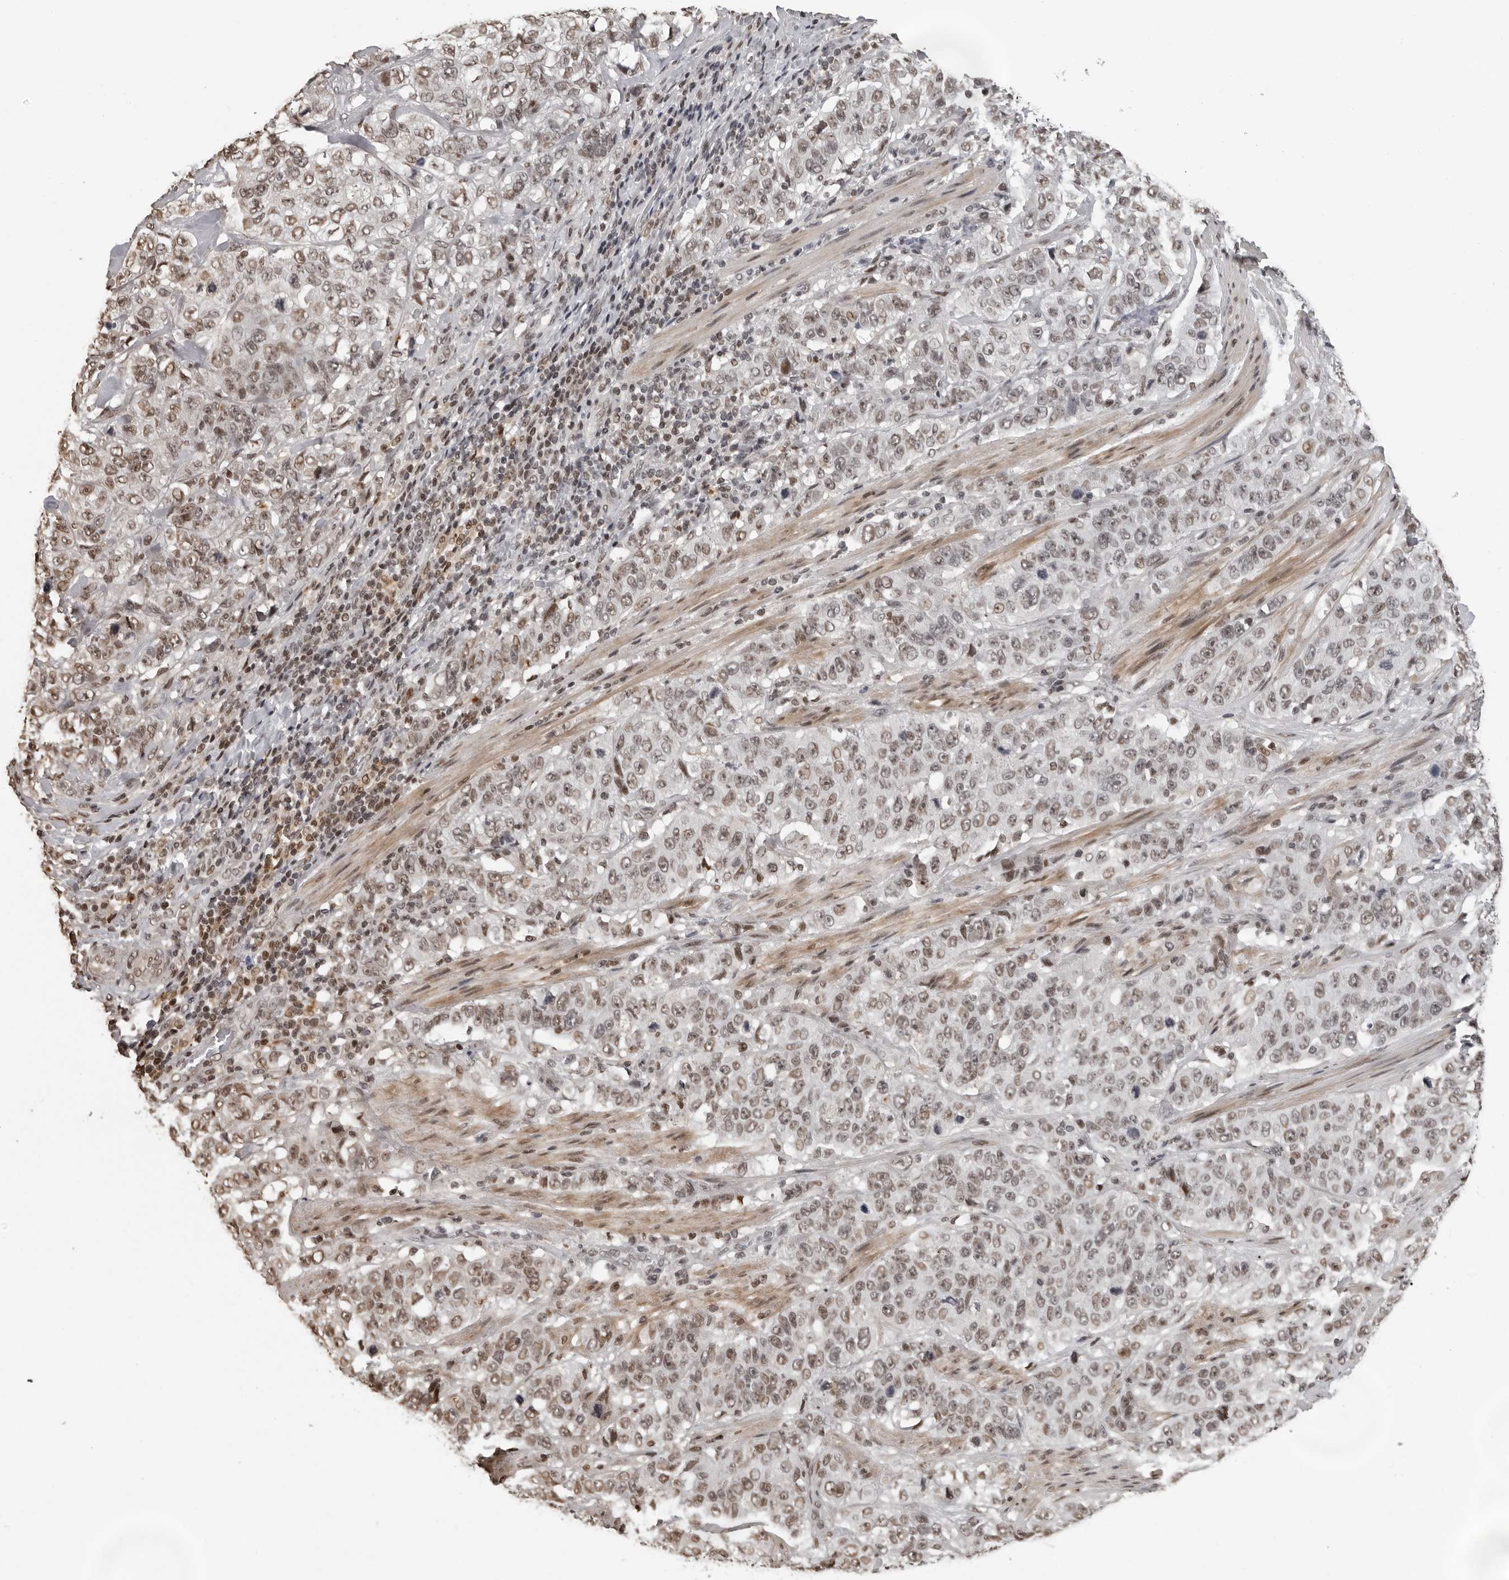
{"staining": {"intensity": "weak", "quantity": ">75%", "location": "nuclear"}, "tissue": "stomach cancer", "cell_type": "Tumor cells", "image_type": "cancer", "snomed": [{"axis": "morphology", "description": "Adenocarcinoma, NOS"}, {"axis": "topography", "description": "Stomach"}], "caption": "Immunohistochemical staining of stomach adenocarcinoma reveals low levels of weak nuclear protein positivity in about >75% of tumor cells. (brown staining indicates protein expression, while blue staining denotes nuclei).", "gene": "ORC1", "patient": {"sex": "male", "age": 48}}